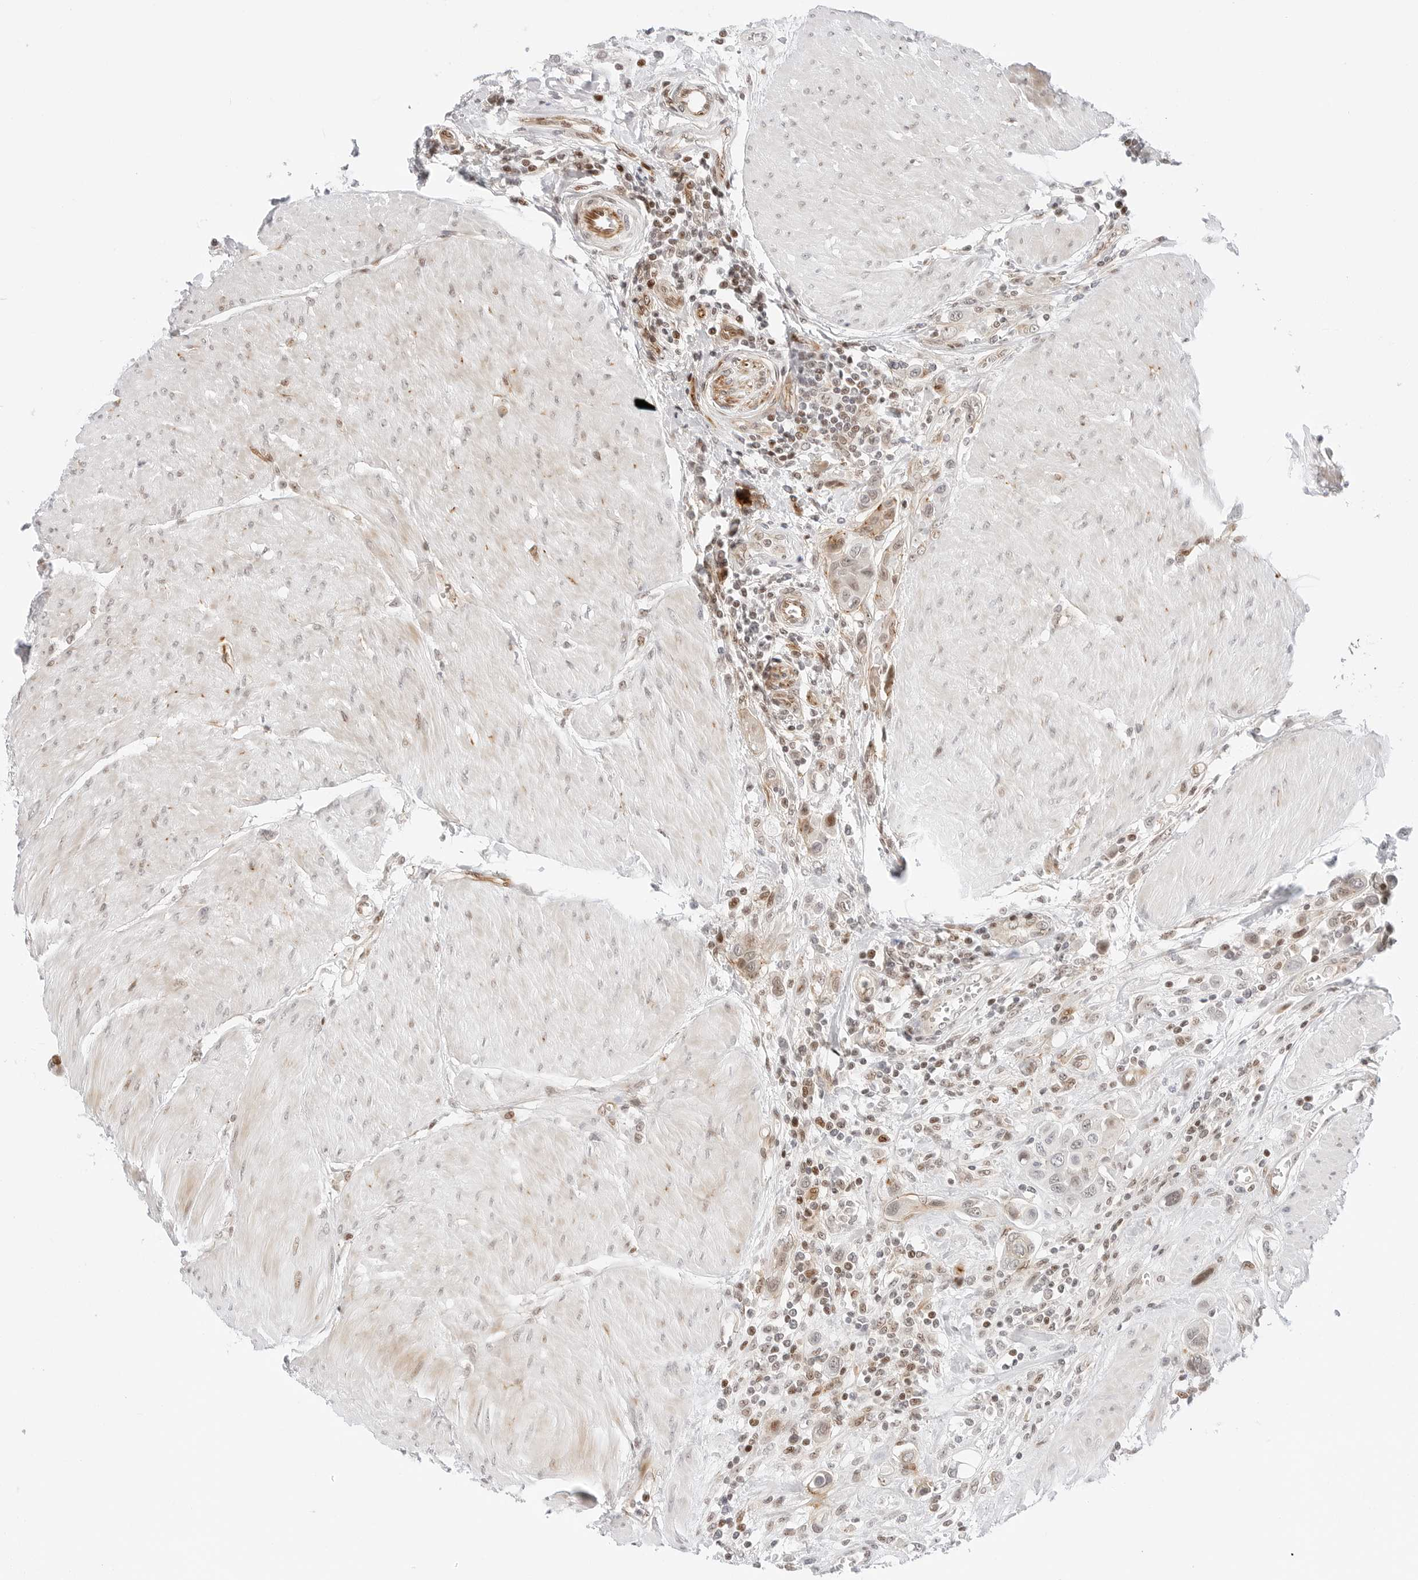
{"staining": {"intensity": "weak", "quantity": "25%-75%", "location": "nuclear"}, "tissue": "urothelial cancer", "cell_type": "Tumor cells", "image_type": "cancer", "snomed": [{"axis": "morphology", "description": "Urothelial carcinoma, High grade"}, {"axis": "topography", "description": "Urinary bladder"}], "caption": "IHC of urothelial carcinoma (high-grade) reveals low levels of weak nuclear staining in approximately 25%-75% of tumor cells.", "gene": "ZNF613", "patient": {"sex": "male", "age": 50}}